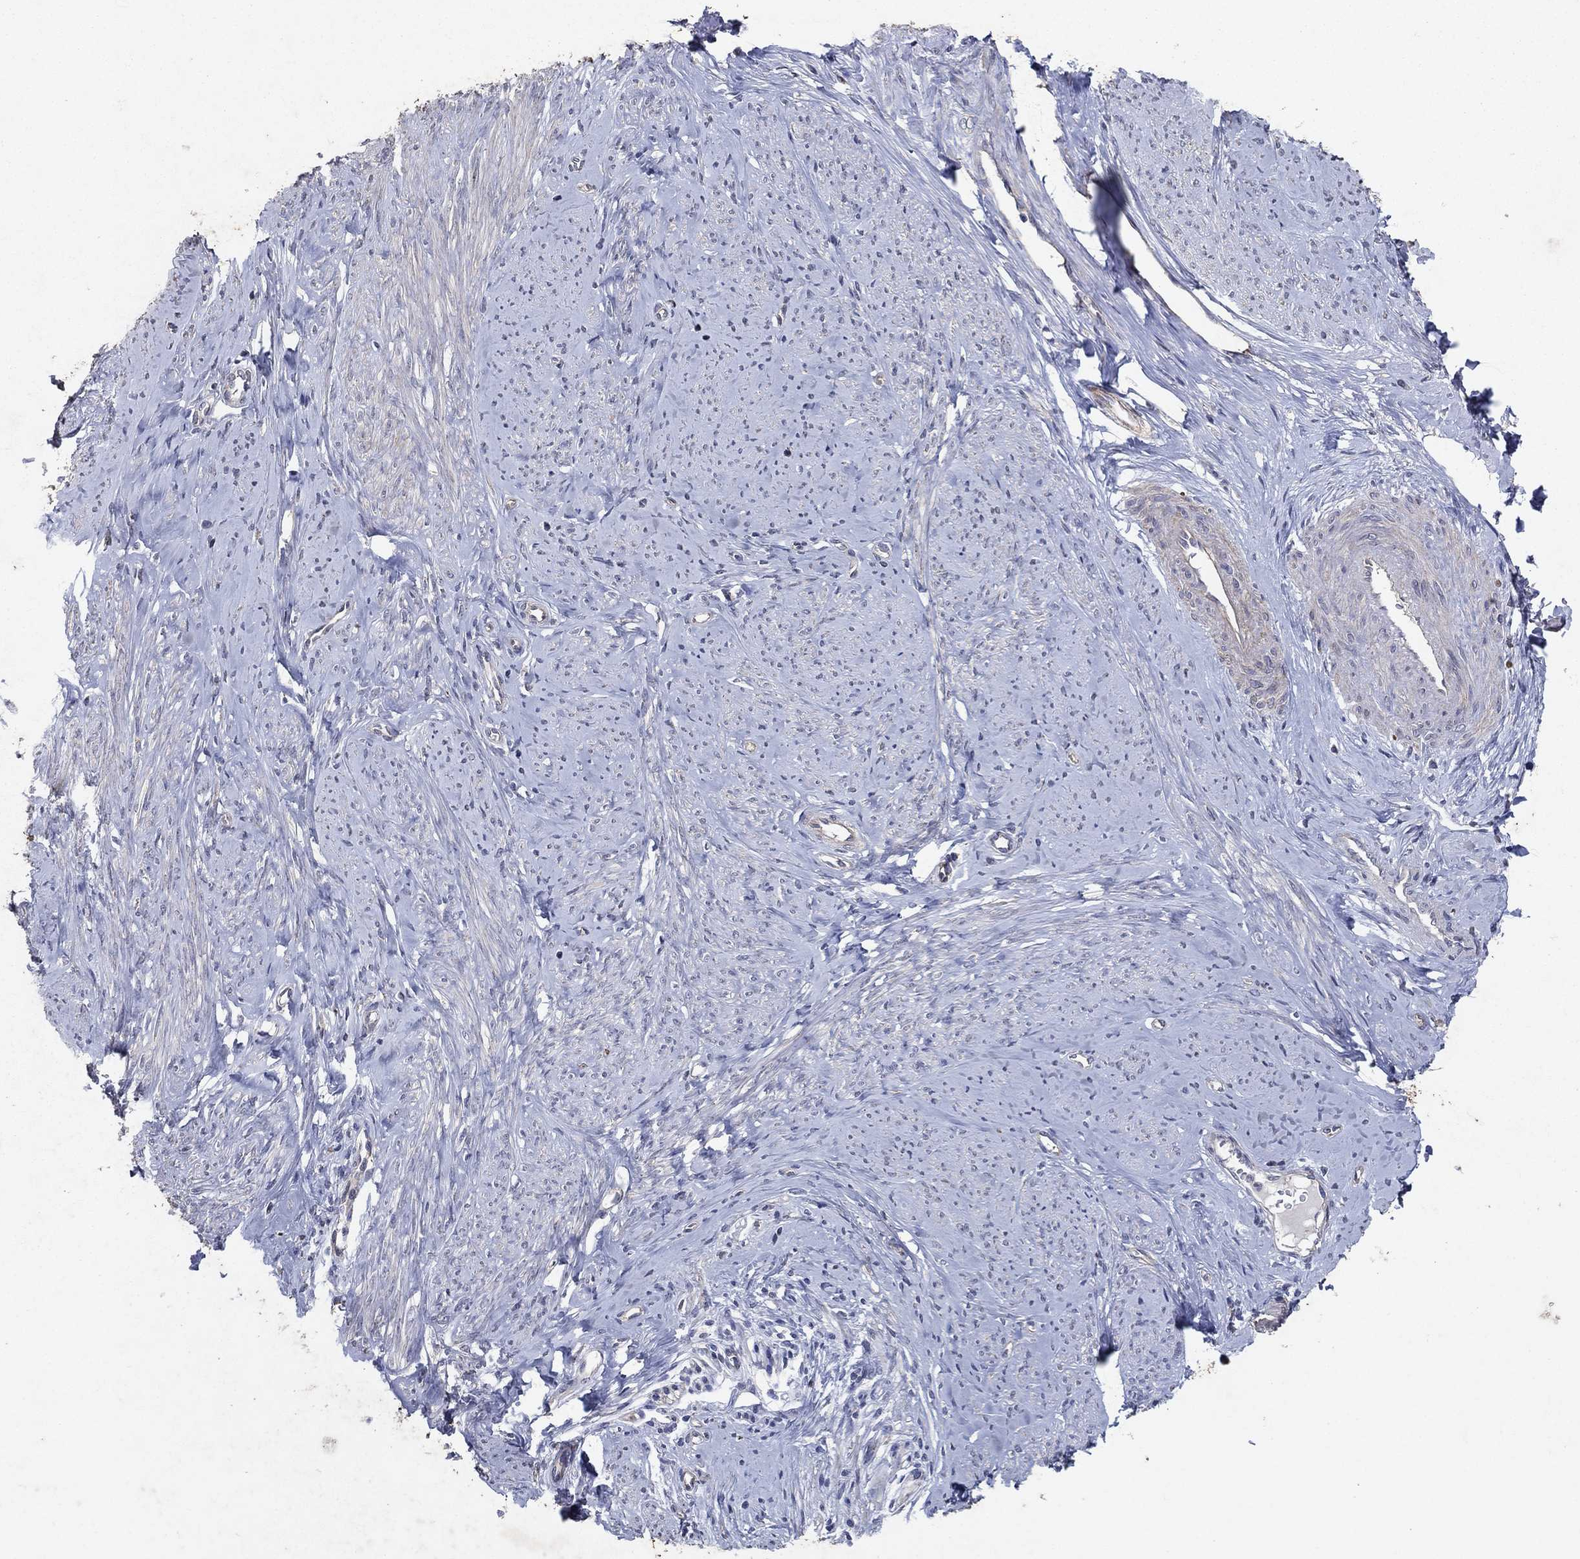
{"staining": {"intensity": "strong", "quantity": "<25%", "location": "cytoplasmic/membranous"}, "tissue": "smooth muscle", "cell_type": "Smooth muscle cells", "image_type": "normal", "snomed": [{"axis": "morphology", "description": "Normal tissue, NOS"}, {"axis": "topography", "description": "Smooth muscle"}], "caption": "Smooth muscle cells show strong cytoplasmic/membranous staining in approximately <25% of cells in normal smooth muscle. The staining was performed using DAB, with brown indicating positive protein expression. Nuclei are stained blue with hematoxylin.", "gene": "FRG1", "patient": {"sex": "female", "age": 48}}